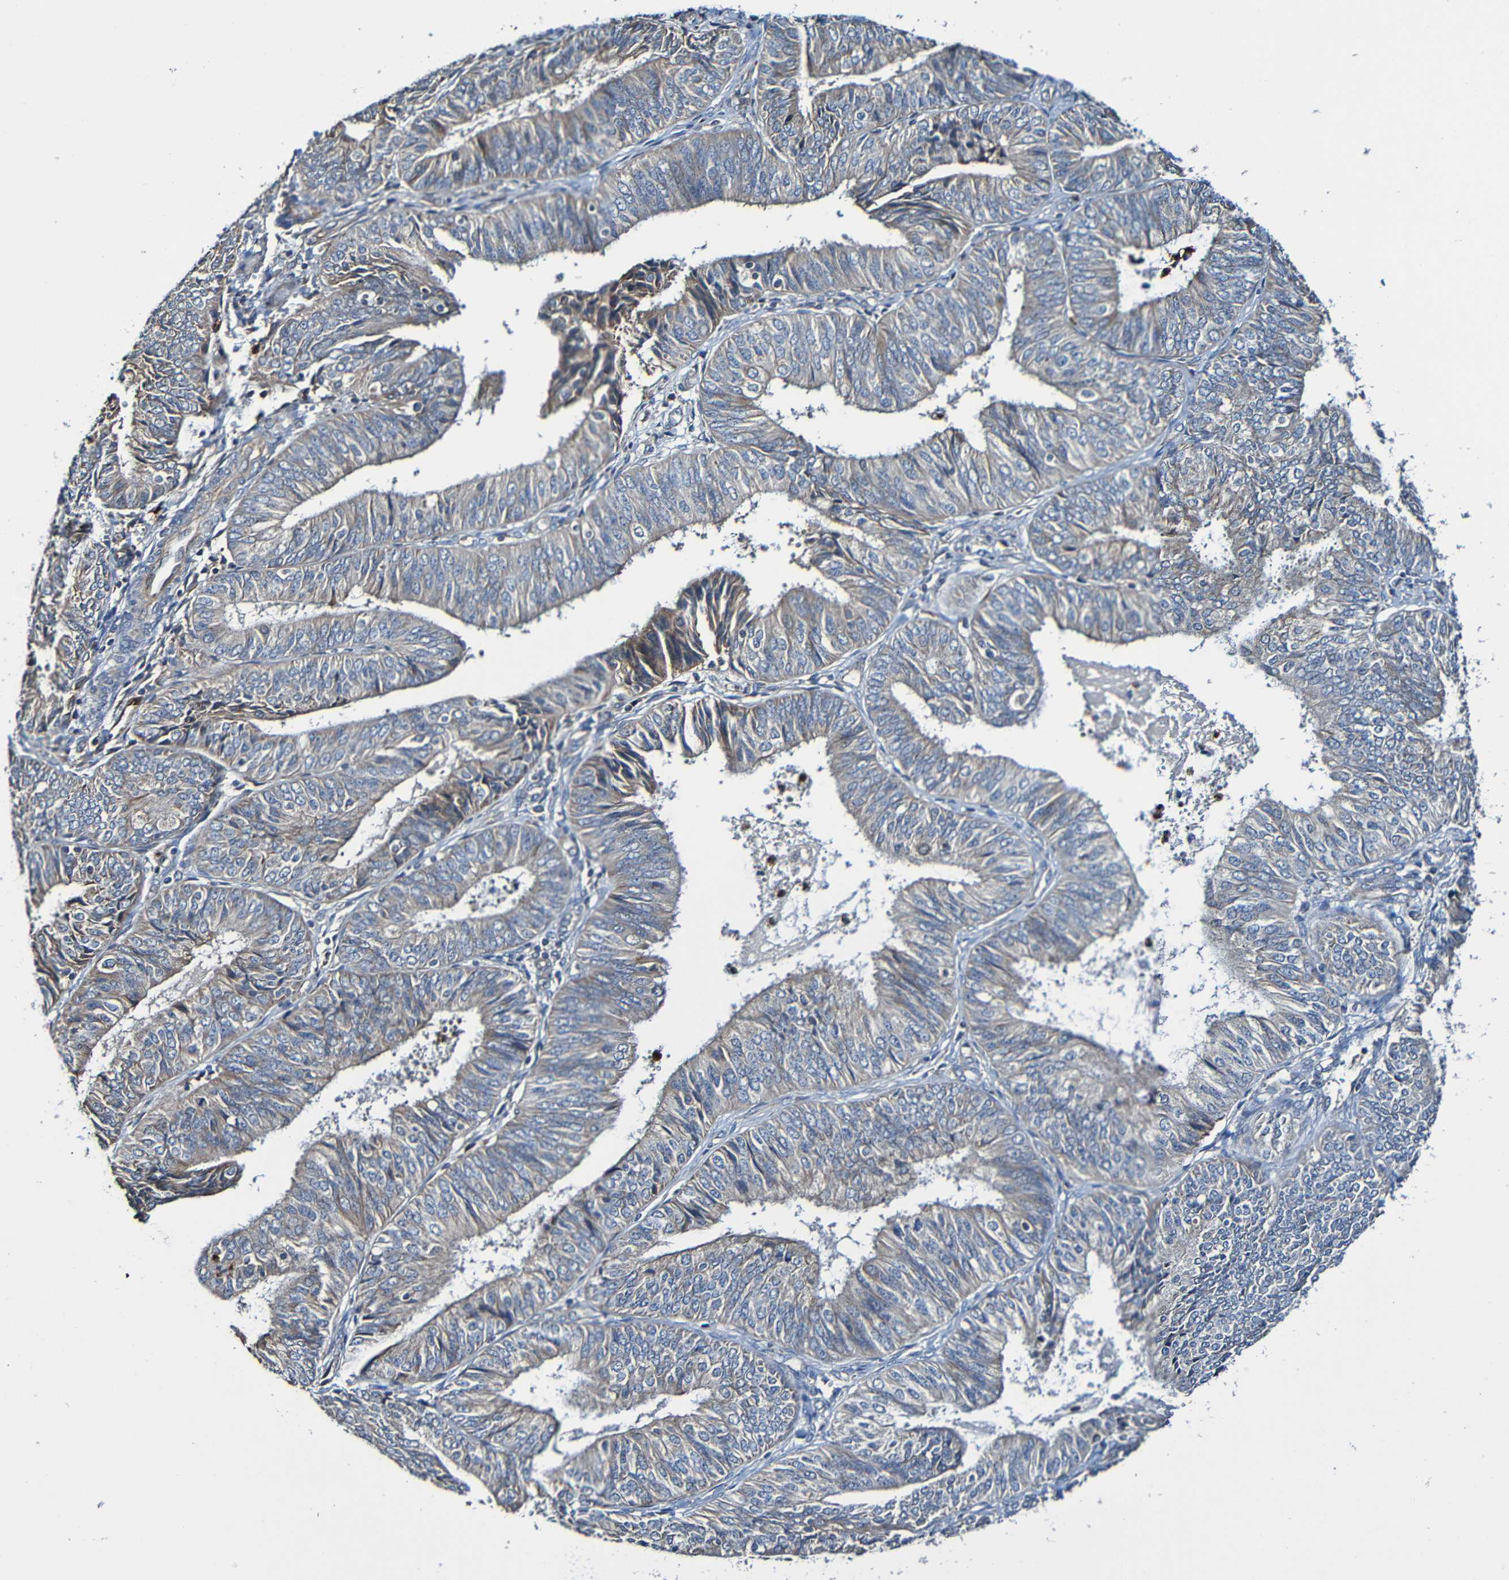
{"staining": {"intensity": "weak", "quantity": "25%-75%", "location": "cytoplasmic/membranous"}, "tissue": "endometrial cancer", "cell_type": "Tumor cells", "image_type": "cancer", "snomed": [{"axis": "morphology", "description": "Adenocarcinoma, NOS"}, {"axis": "topography", "description": "Endometrium"}], "caption": "The photomicrograph displays immunohistochemical staining of endometrial cancer. There is weak cytoplasmic/membranous positivity is seen in about 25%-75% of tumor cells. (Stains: DAB (3,3'-diaminobenzidine) in brown, nuclei in blue, Microscopy: brightfield microscopy at high magnification).", "gene": "ADAM15", "patient": {"sex": "female", "age": 58}}